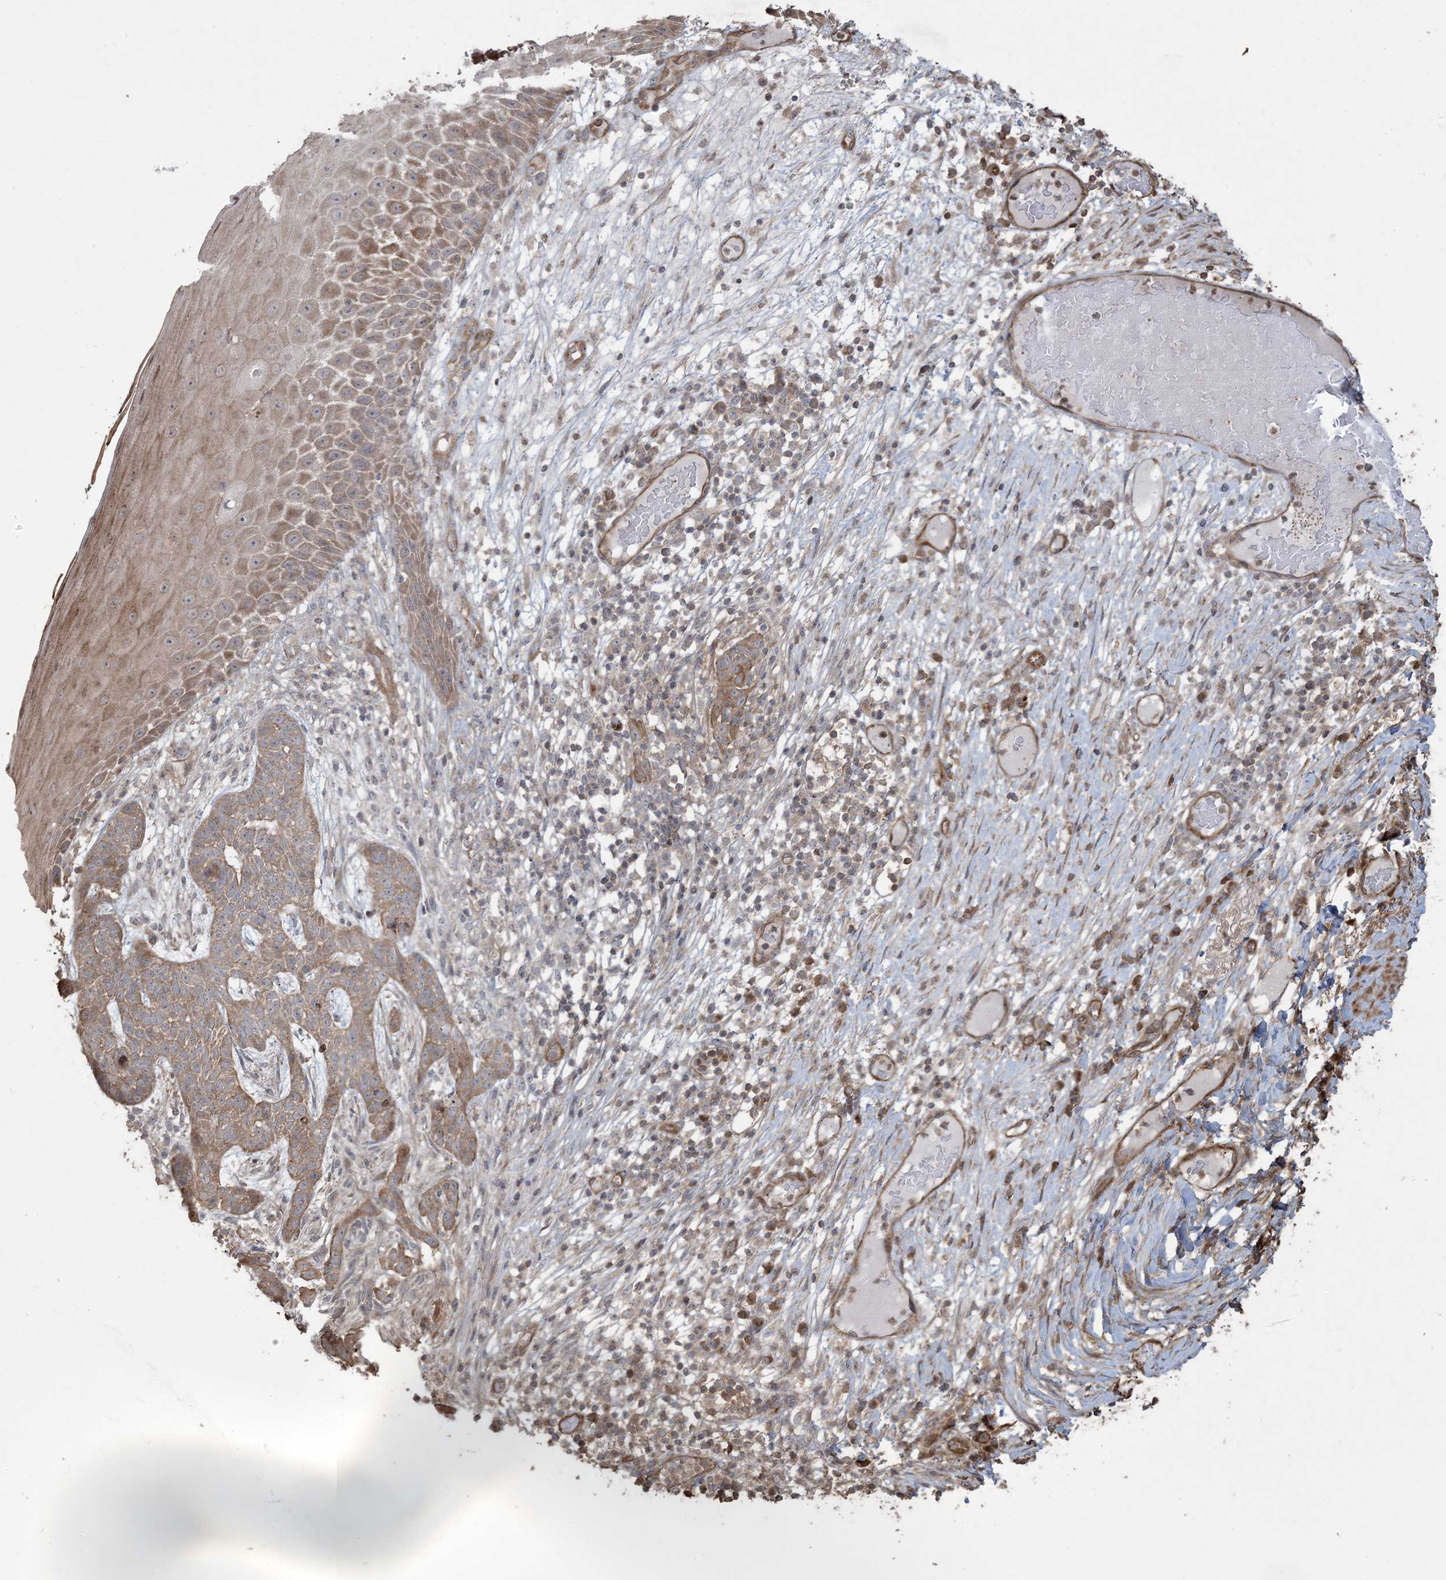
{"staining": {"intensity": "moderate", "quantity": ">75%", "location": "cytoplasmic/membranous"}, "tissue": "skin cancer", "cell_type": "Tumor cells", "image_type": "cancer", "snomed": [{"axis": "morphology", "description": "Normal tissue, NOS"}, {"axis": "morphology", "description": "Basal cell carcinoma"}, {"axis": "topography", "description": "Skin"}], "caption": "This is a photomicrograph of immunohistochemistry (IHC) staining of skin cancer (basal cell carcinoma), which shows moderate expression in the cytoplasmic/membranous of tumor cells.", "gene": "KLHL18", "patient": {"sex": "male", "age": 64}}